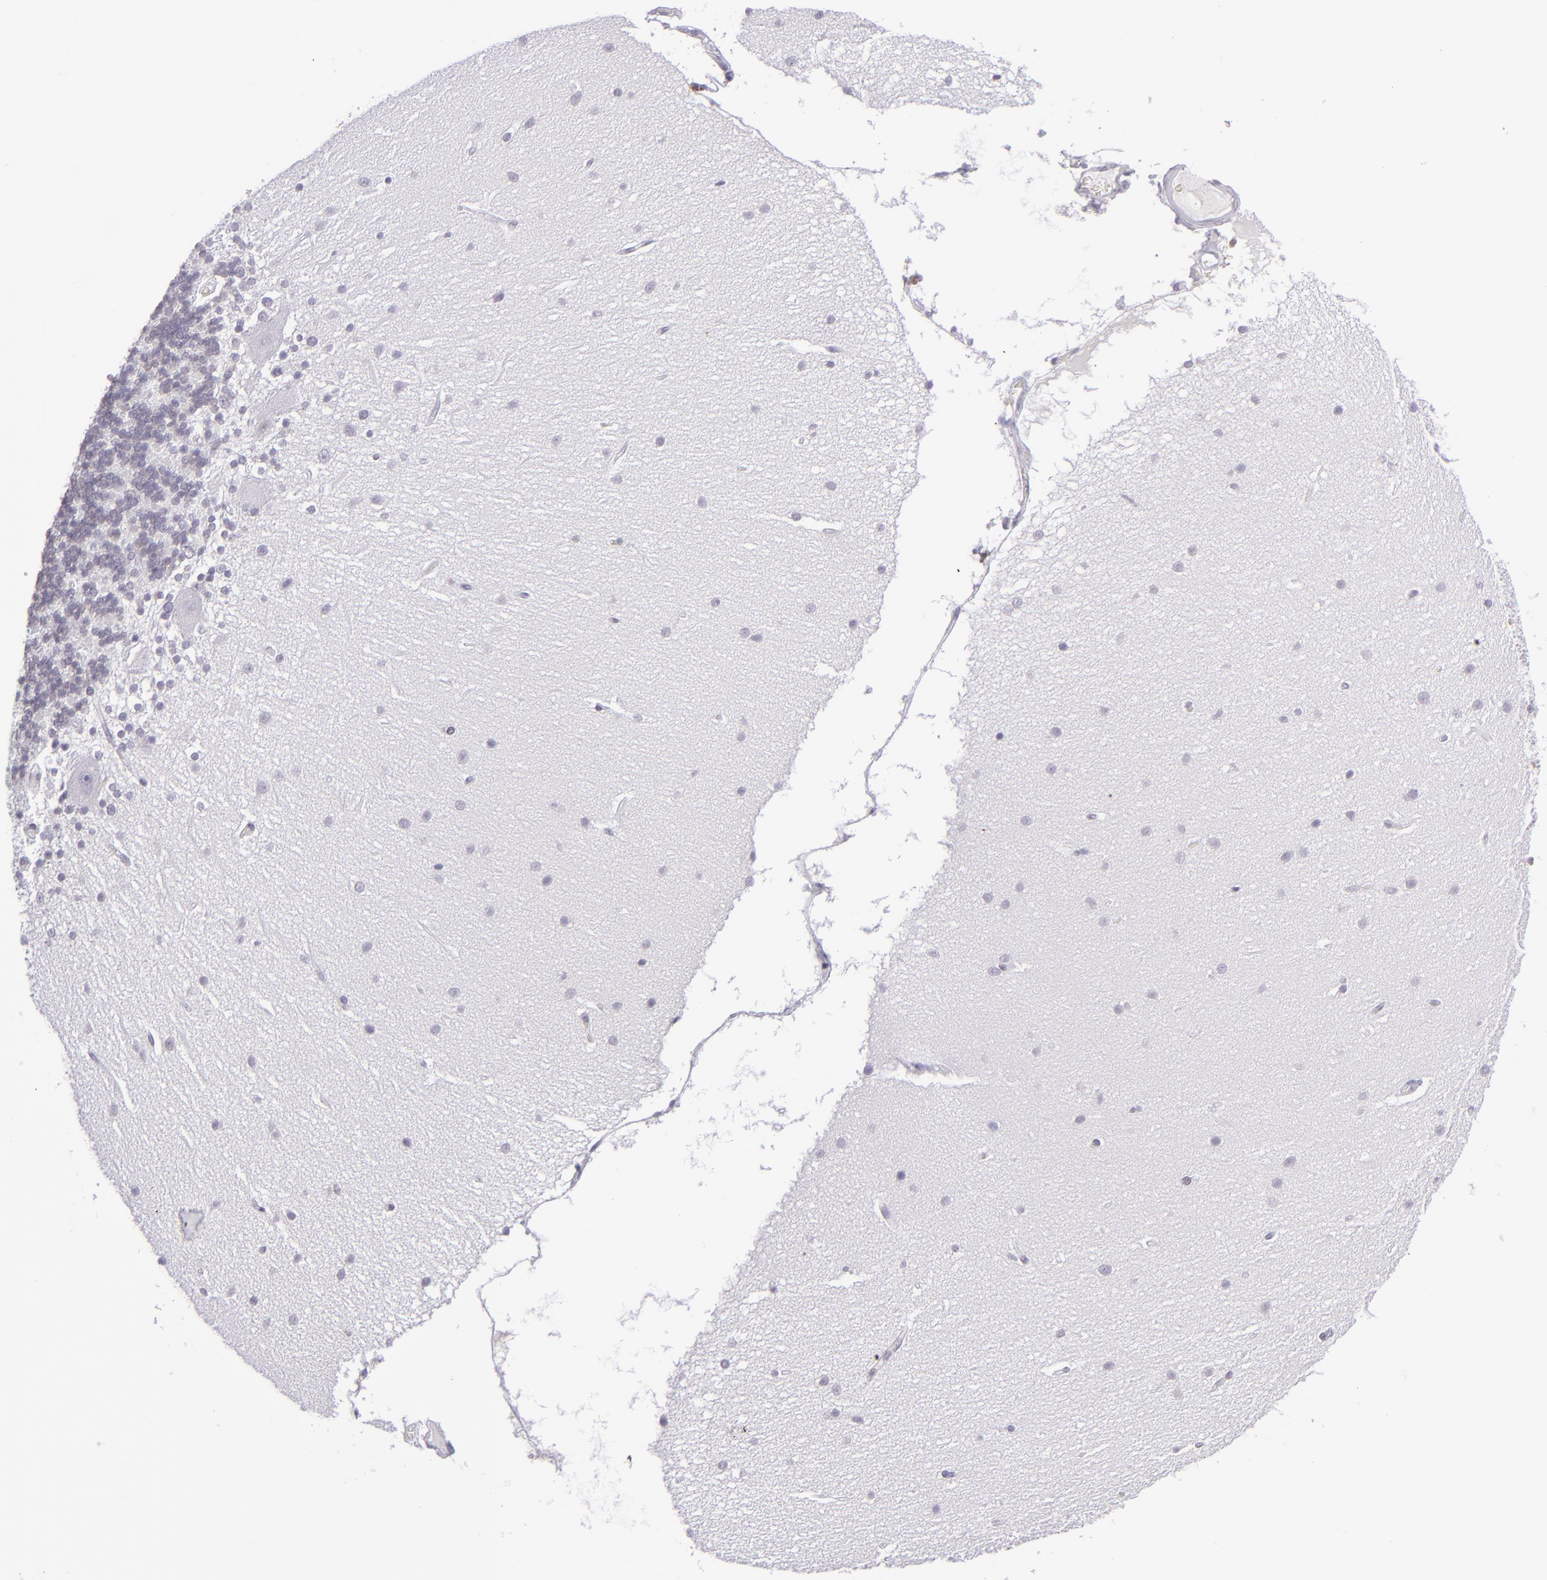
{"staining": {"intensity": "negative", "quantity": "none", "location": "none"}, "tissue": "cerebellum", "cell_type": "Cells in granular layer", "image_type": "normal", "snomed": [{"axis": "morphology", "description": "Normal tissue, NOS"}, {"axis": "topography", "description": "Cerebellum"}], "caption": "IHC of benign human cerebellum displays no expression in cells in granular layer. (DAB (3,3'-diaminobenzidine) immunohistochemistry (IHC), high magnification).", "gene": "CD48", "patient": {"sex": "female", "age": 54}}